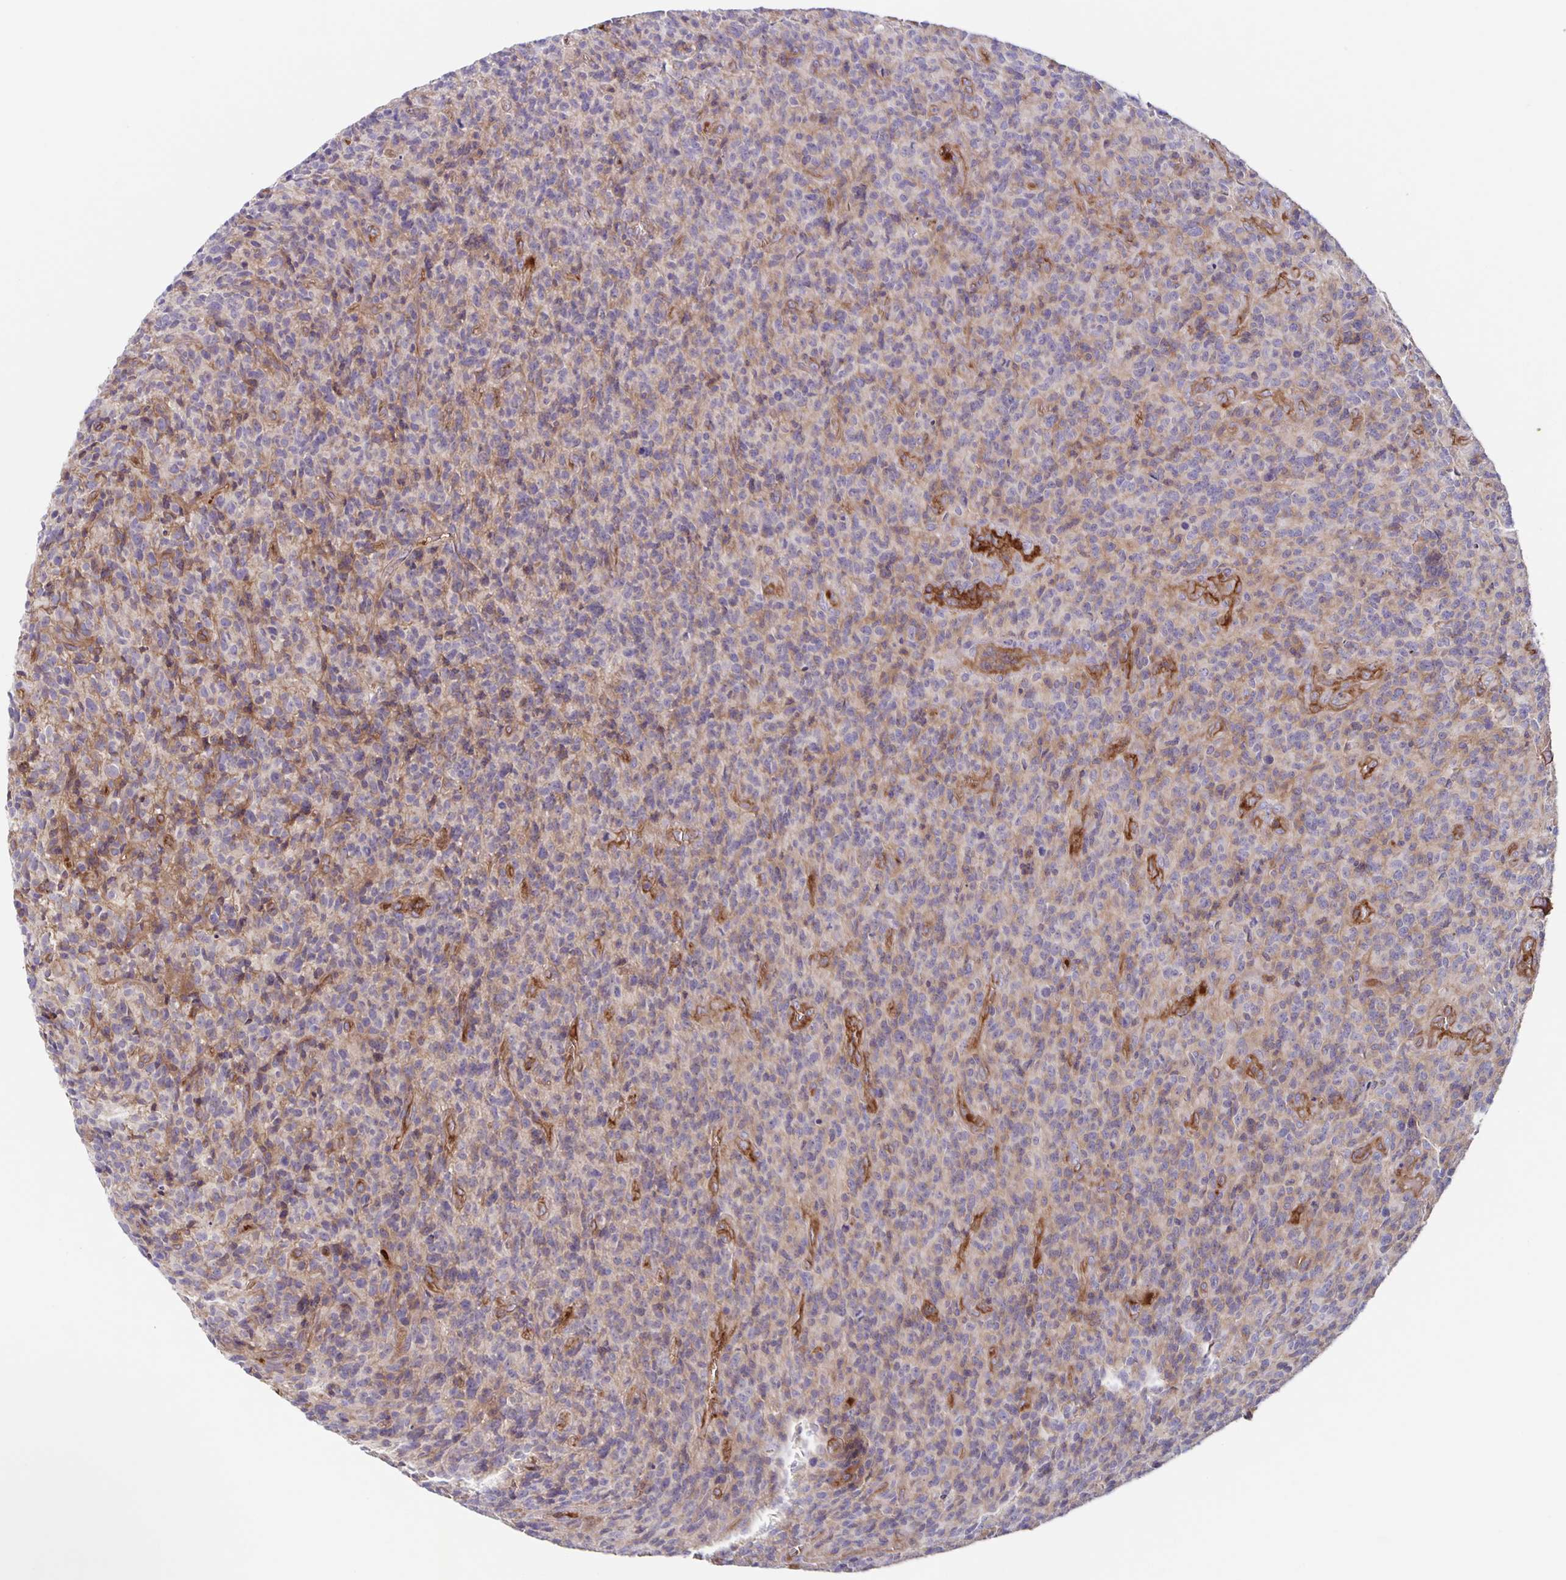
{"staining": {"intensity": "negative", "quantity": "none", "location": "none"}, "tissue": "glioma", "cell_type": "Tumor cells", "image_type": "cancer", "snomed": [{"axis": "morphology", "description": "Glioma, malignant, High grade"}, {"axis": "topography", "description": "Brain"}], "caption": "Tumor cells show no significant protein expression in glioma.", "gene": "ITGA2", "patient": {"sex": "male", "age": 76}}